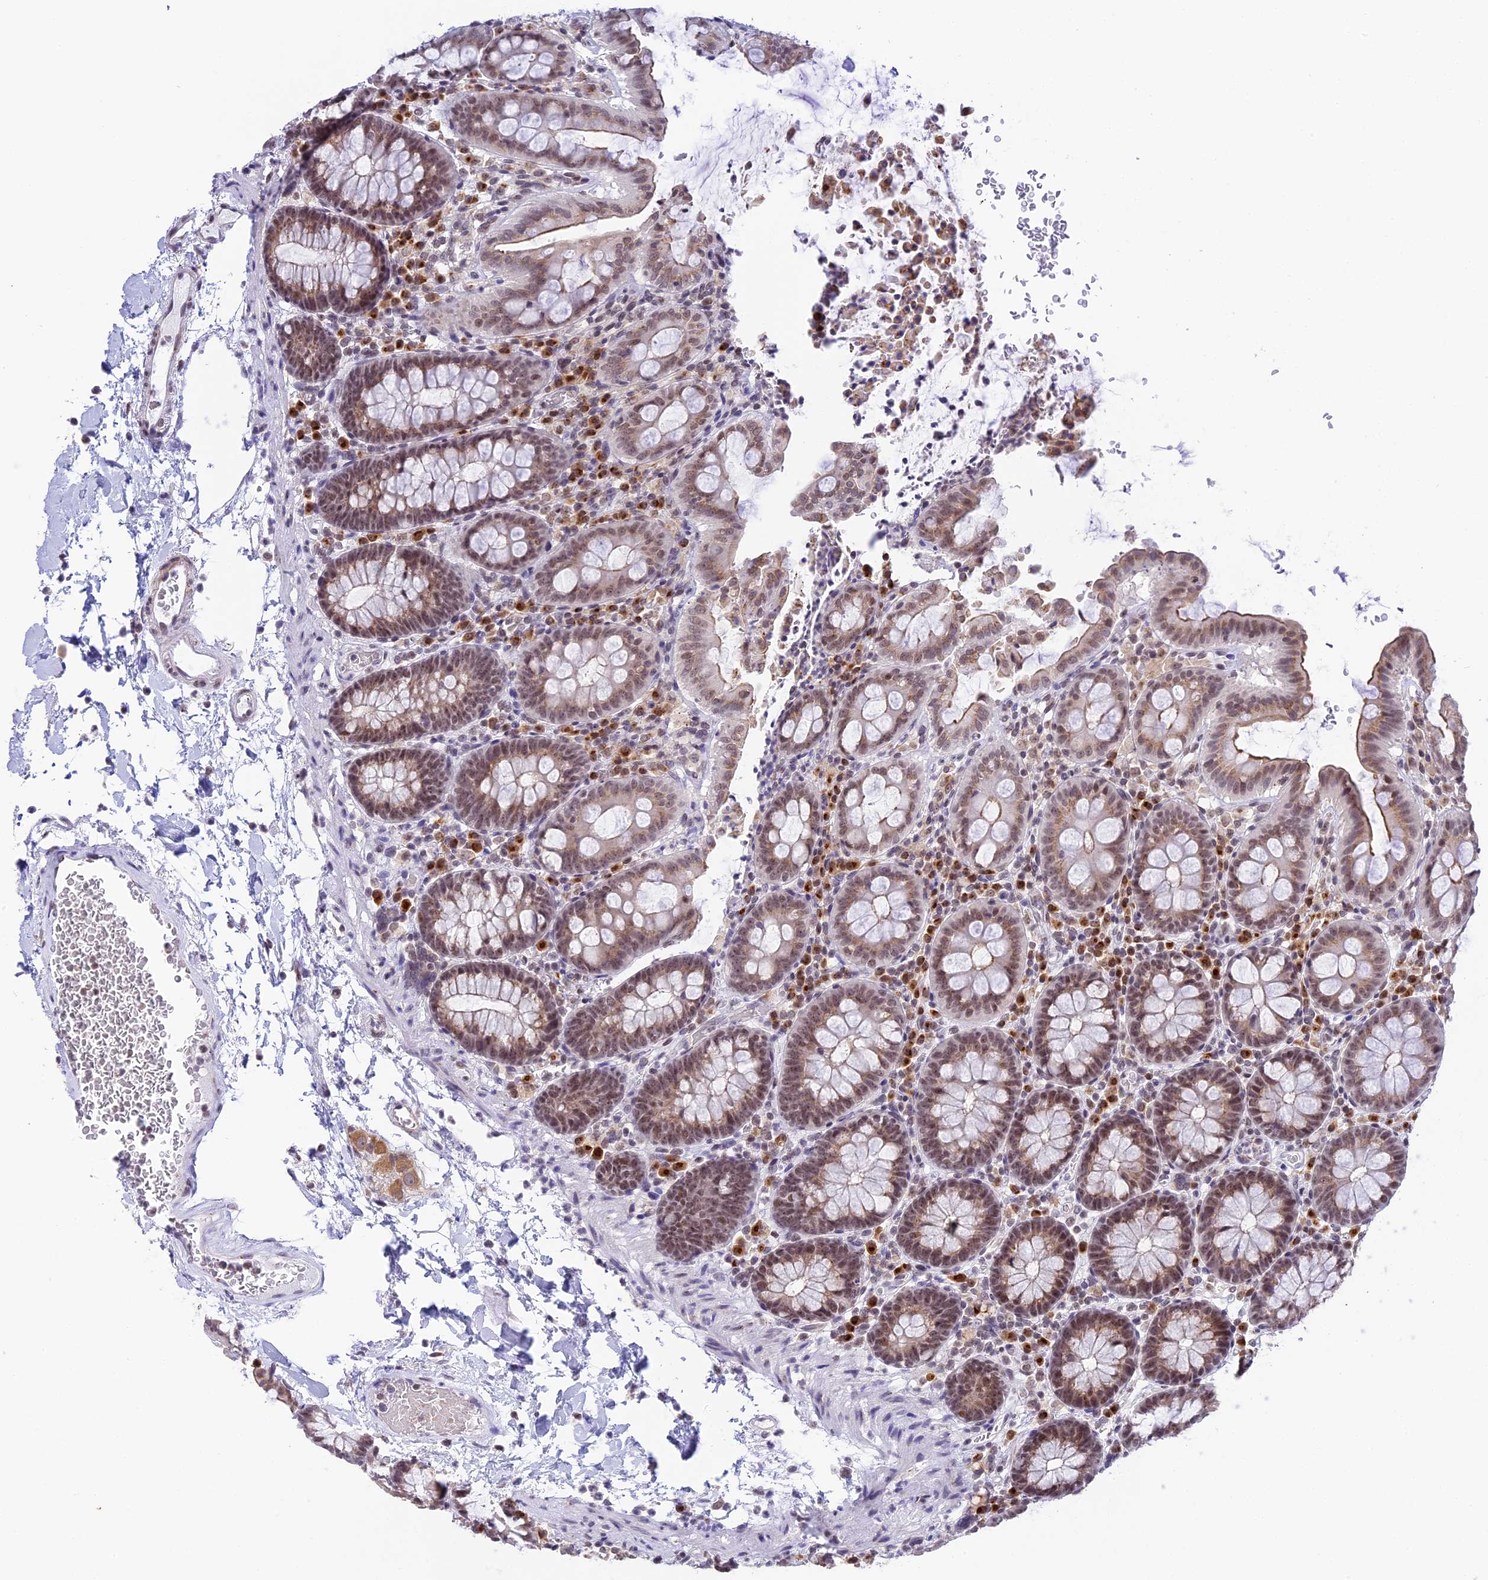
{"staining": {"intensity": "negative", "quantity": "none", "location": "none"}, "tissue": "colon", "cell_type": "Endothelial cells", "image_type": "normal", "snomed": [{"axis": "morphology", "description": "Normal tissue, NOS"}, {"axis": "topography", "description": "Colon"}], "caption": "DAB (3,3'-diaminobenzidine) immunohistochemical staining of unremarkable human colon exhibits no significant staining in endothelial cells.", "gene": "HEATR5B", "patient": {"sex": "male", "age": 75}}